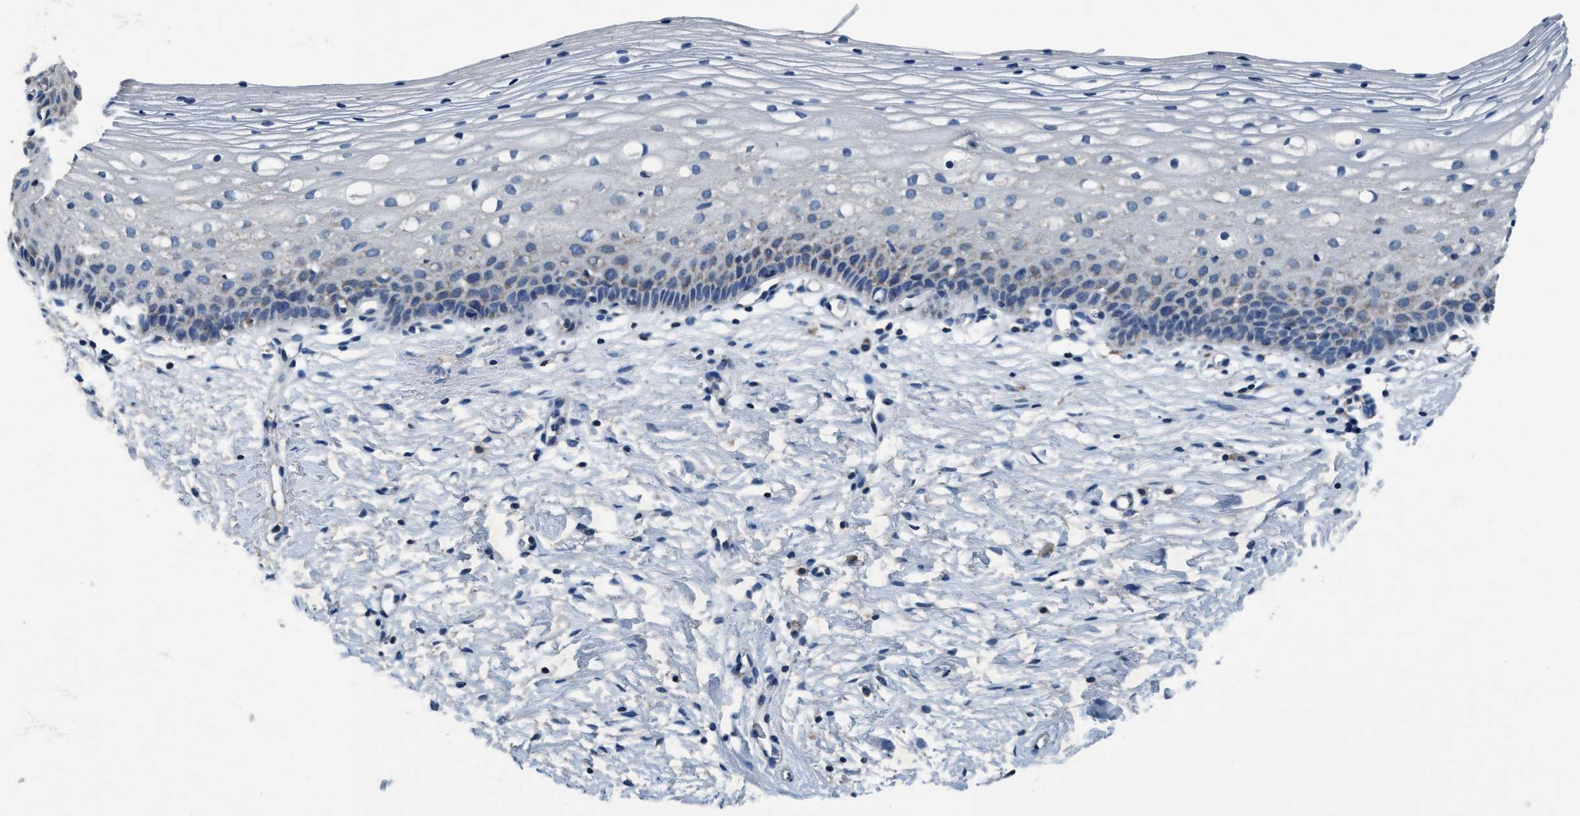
{"staining": {"intensity": "negative", "quantity": "none", "location": "none"}, "tissue": "cervix", "cell_type": "Glandular cells", "image_type": "normal", "snomed": [{"axis": "morphology", "description": "Normal tissue, NOS"}, {"axis": "topography", "description": "Cervix"}], "caption": "The immunohistochemistry (IHC) histopathology image has no significant positivity in glandular cells of cervix.", "gene": "ANKFN1", "patient": {"sex": "female", "age": 72}}